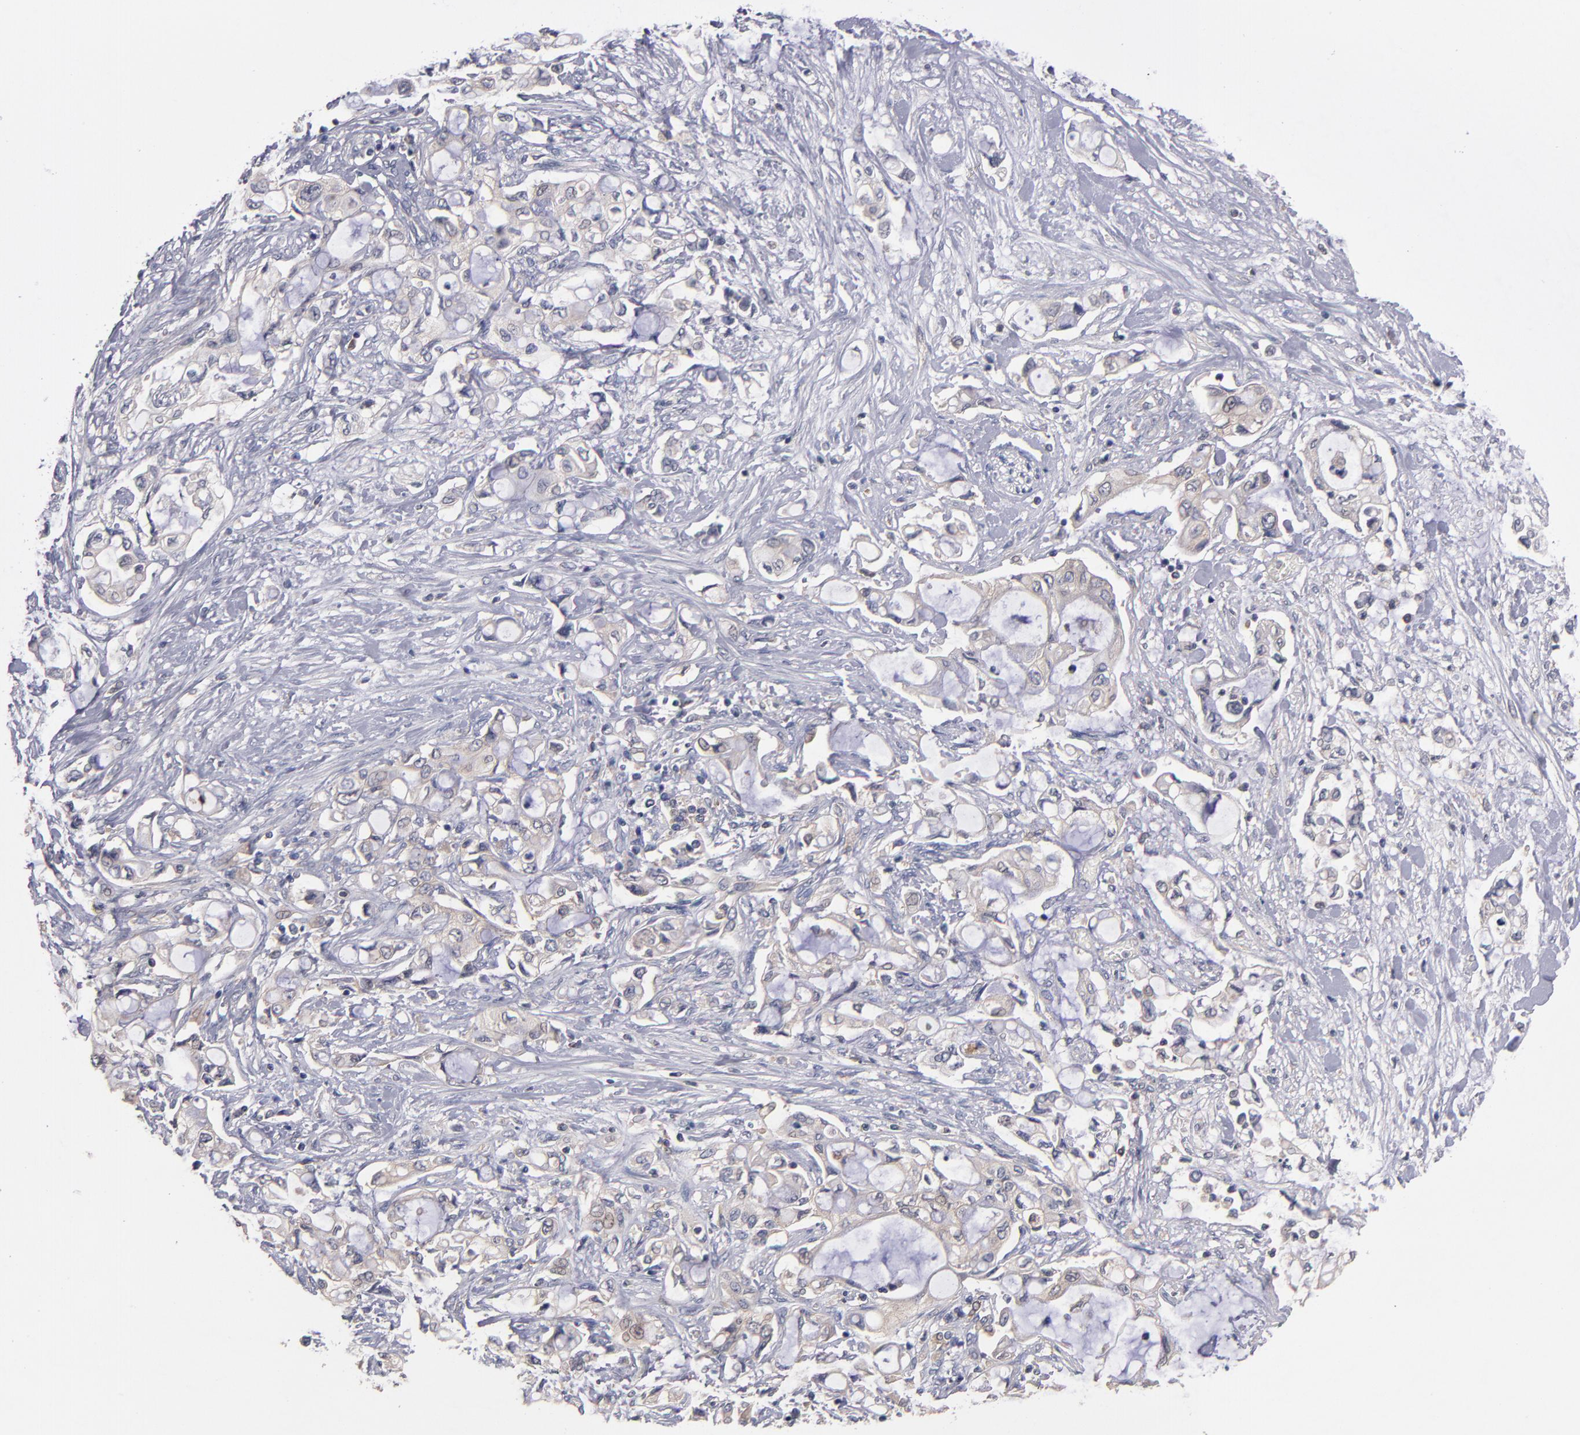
{"staining": {"intensity": "weak", "quantity": "25%-75%", "location": "cytoplasmic/membranous"}, "tissue": "pancreatic cancer", "cell_type": "Tumor cells", "image_type": "cancer", "snomed": [{"axis": "morphology", "description": "Adenocarcinoma, NOS"}, {"axis": "topography", "description": "Pancreas"}], "caption": "High-power microscopy captured an immunohistochemistry photomicrograph of pancreatic cancer (adenocarcinoma), revealing weak cytoplasmic/membranous expression in about 25%-75% of tumor cells. (IHC, brightfield microscopy, high magnification).", "gene": "DACT1", "patient": {"sex": "female", "age": 70}}